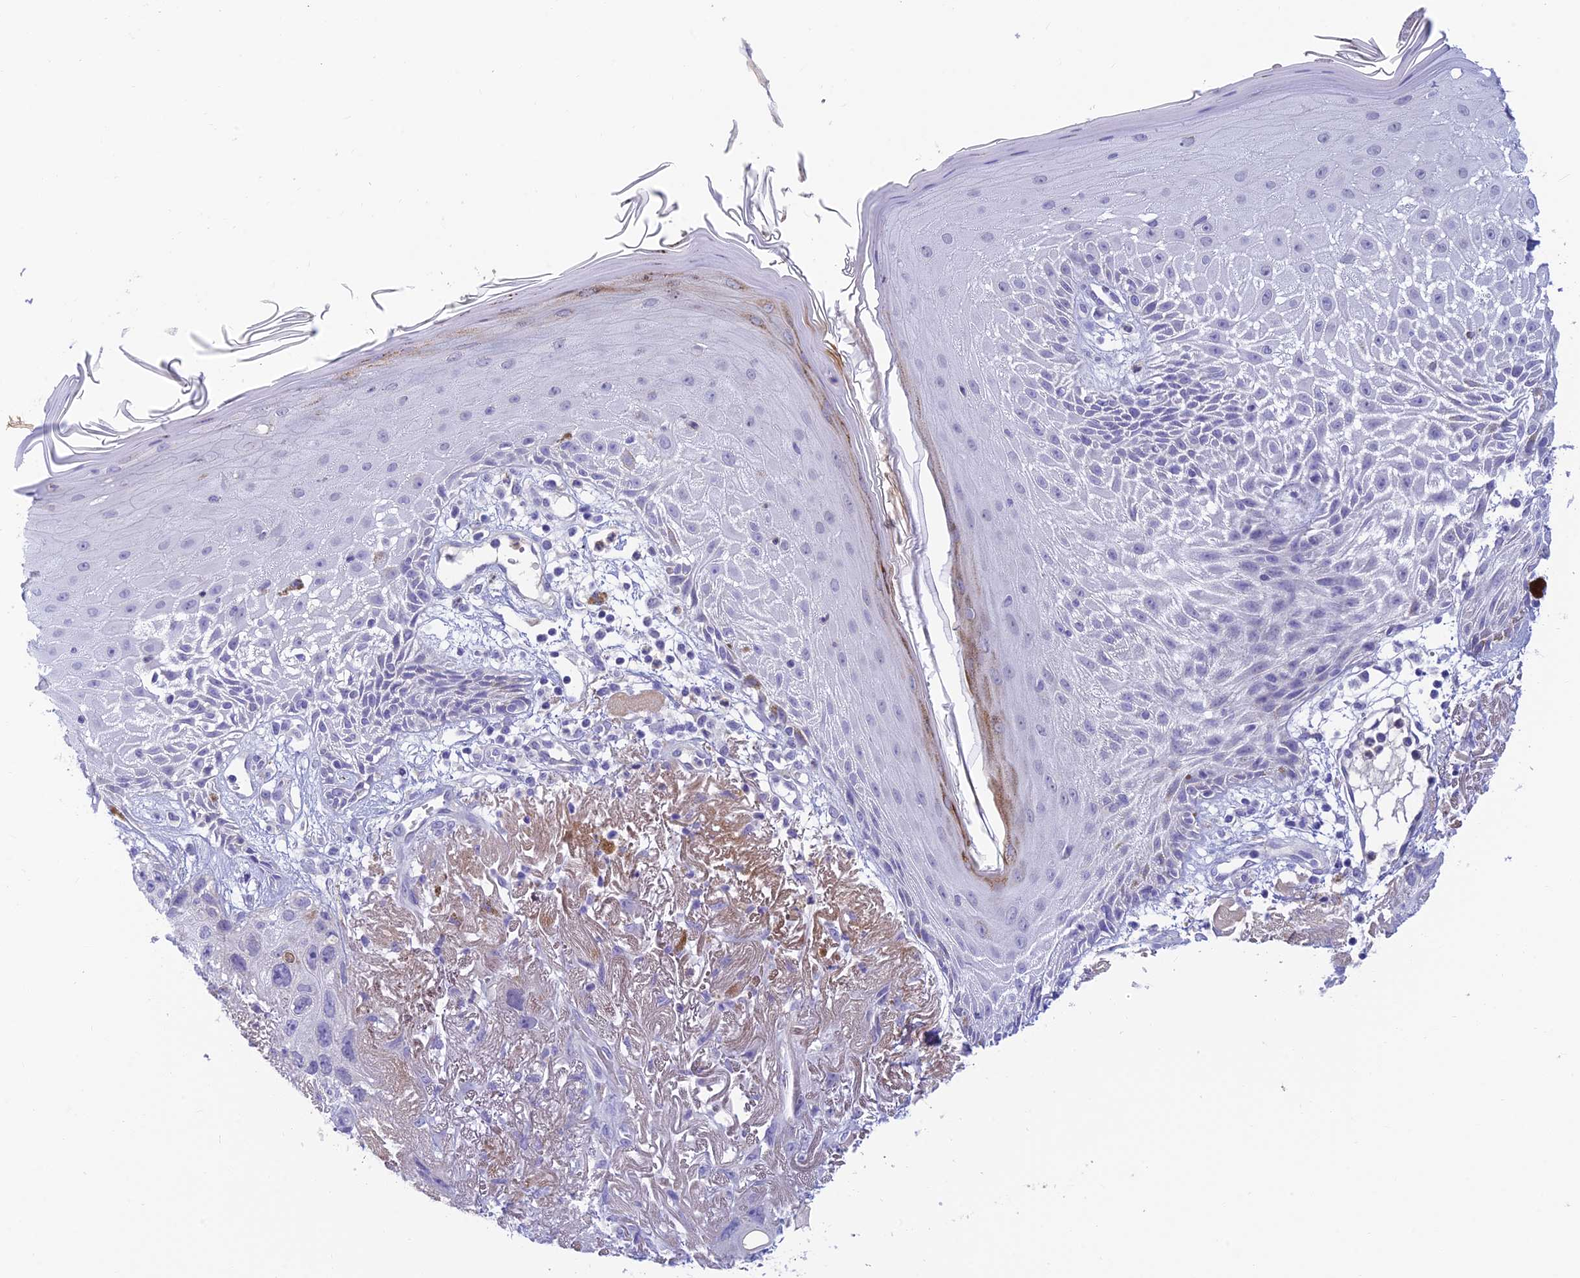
{"staining": {"intensity": "negative", "quantity": "none", "location": "none"}, "tissue": "skin cancer", "cell_type": "Tumor cells", "image_type": "cancer", "snomed": [{"axis": "morphology", "description": "Normal tissue, NOS"}, {"axis": "morphology", "description": "Squamous cell carcinoma, NOS"}, {"axis": "topography", "description": "Skin"}], "caption": "The image displays no staining of tumor cells in skin squamous cell carcinoma. Nuclei are stained in blue.", "gene": "INTS13", "patient": {"sex": "male", "age": 72}}